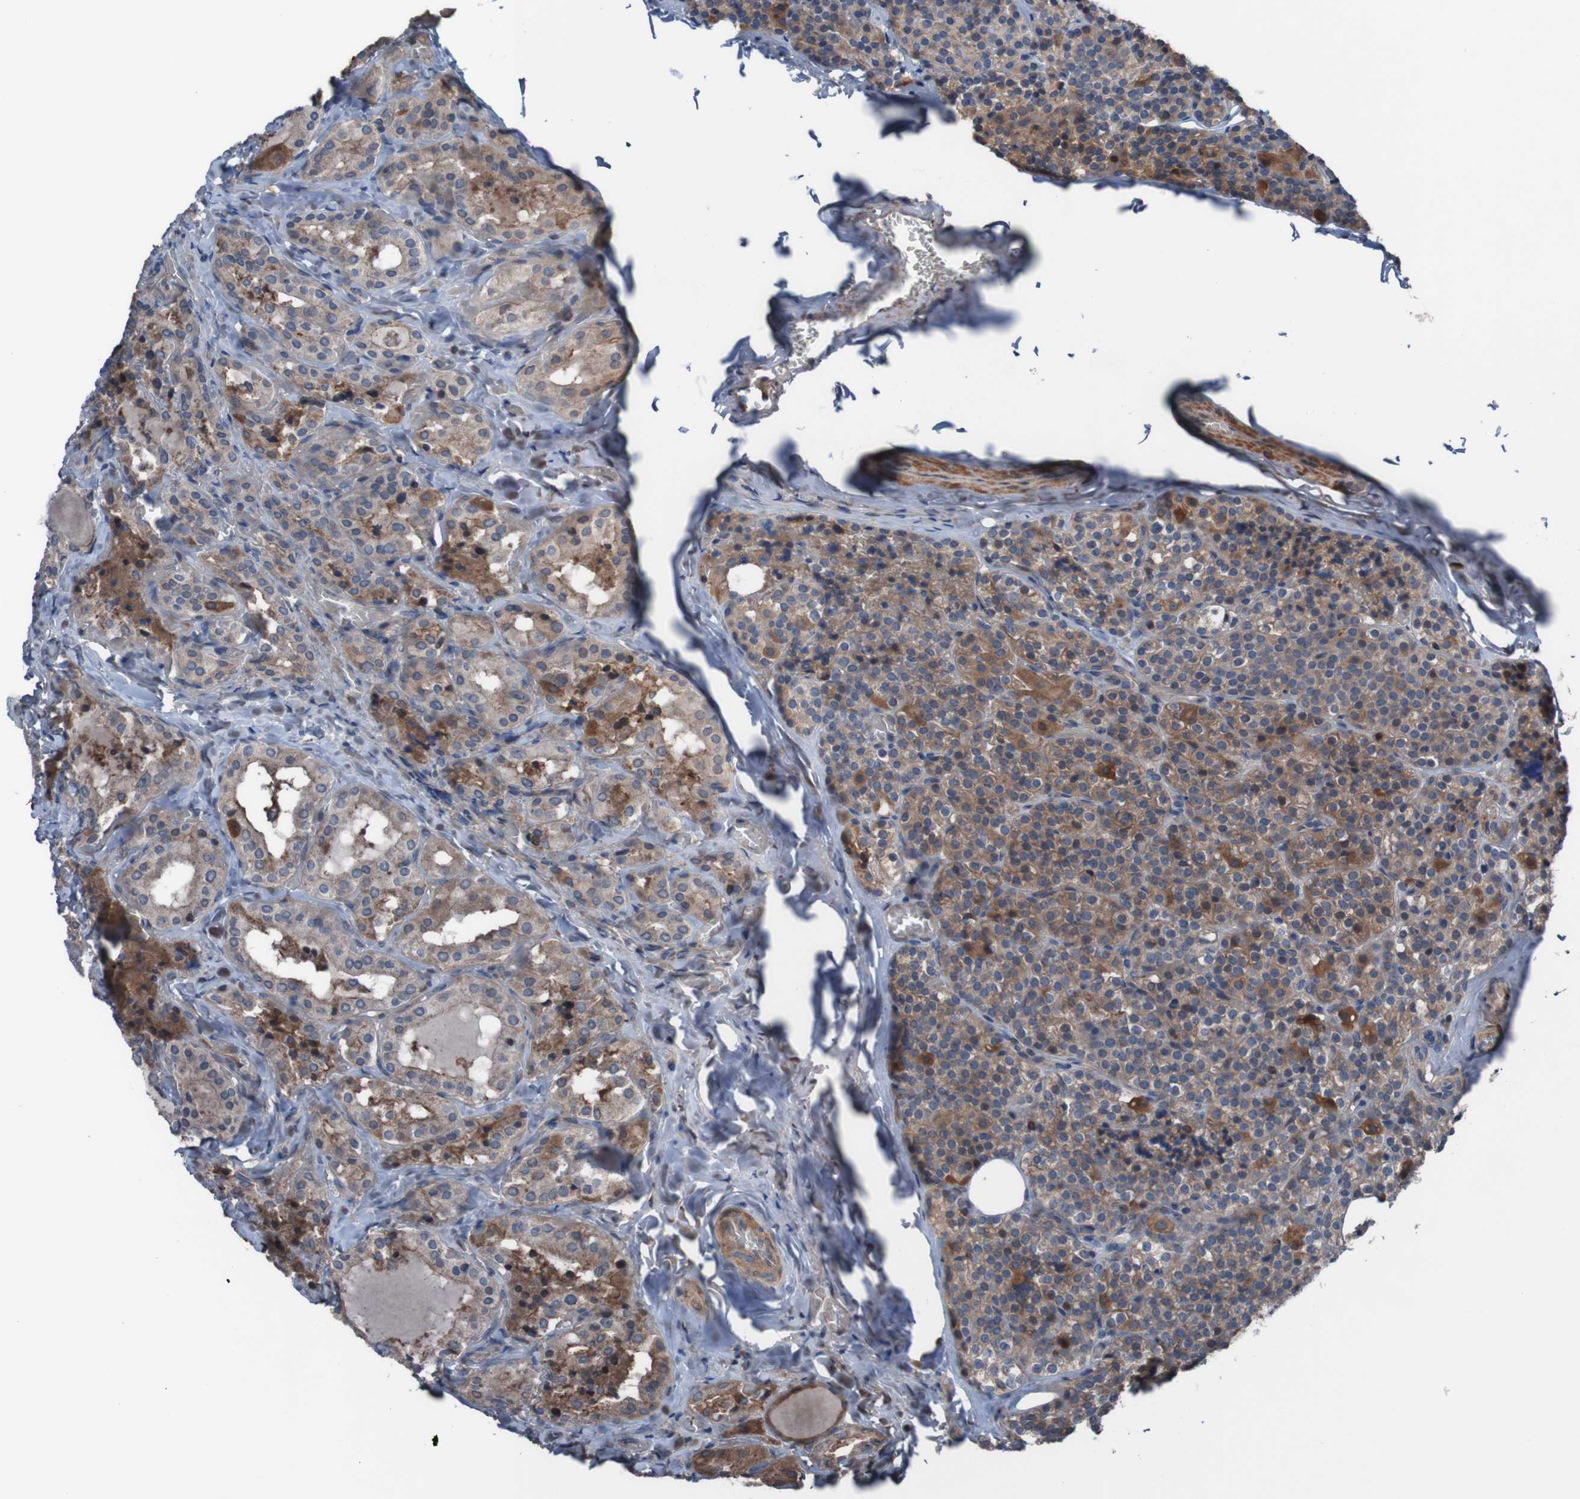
{"staining": {"intensity": "moderate", "quantity": ">75%", "location": "cytoplasmic/membranous"}, "tissue": "parathyroid gland", "cell_type": "Glandular cells", "image_type": "normal", "snomed": [{"axis": "morphology", "description": "Normal tissue, NOS"}, {"axis": "morphology", "description": "Atrophy, NOS"}, {"axis": "topography", "description": "Parathyroid gland"}], "caption": "Parathyroid gland stained with DAB immunohistochemistry (IHC) shows medium levels of moderate cytoplasmic/membranous staining in approximately >75% of glandular cells.", "gene": "PDGFB", "patient": {"sex": "female", "age": 54}}